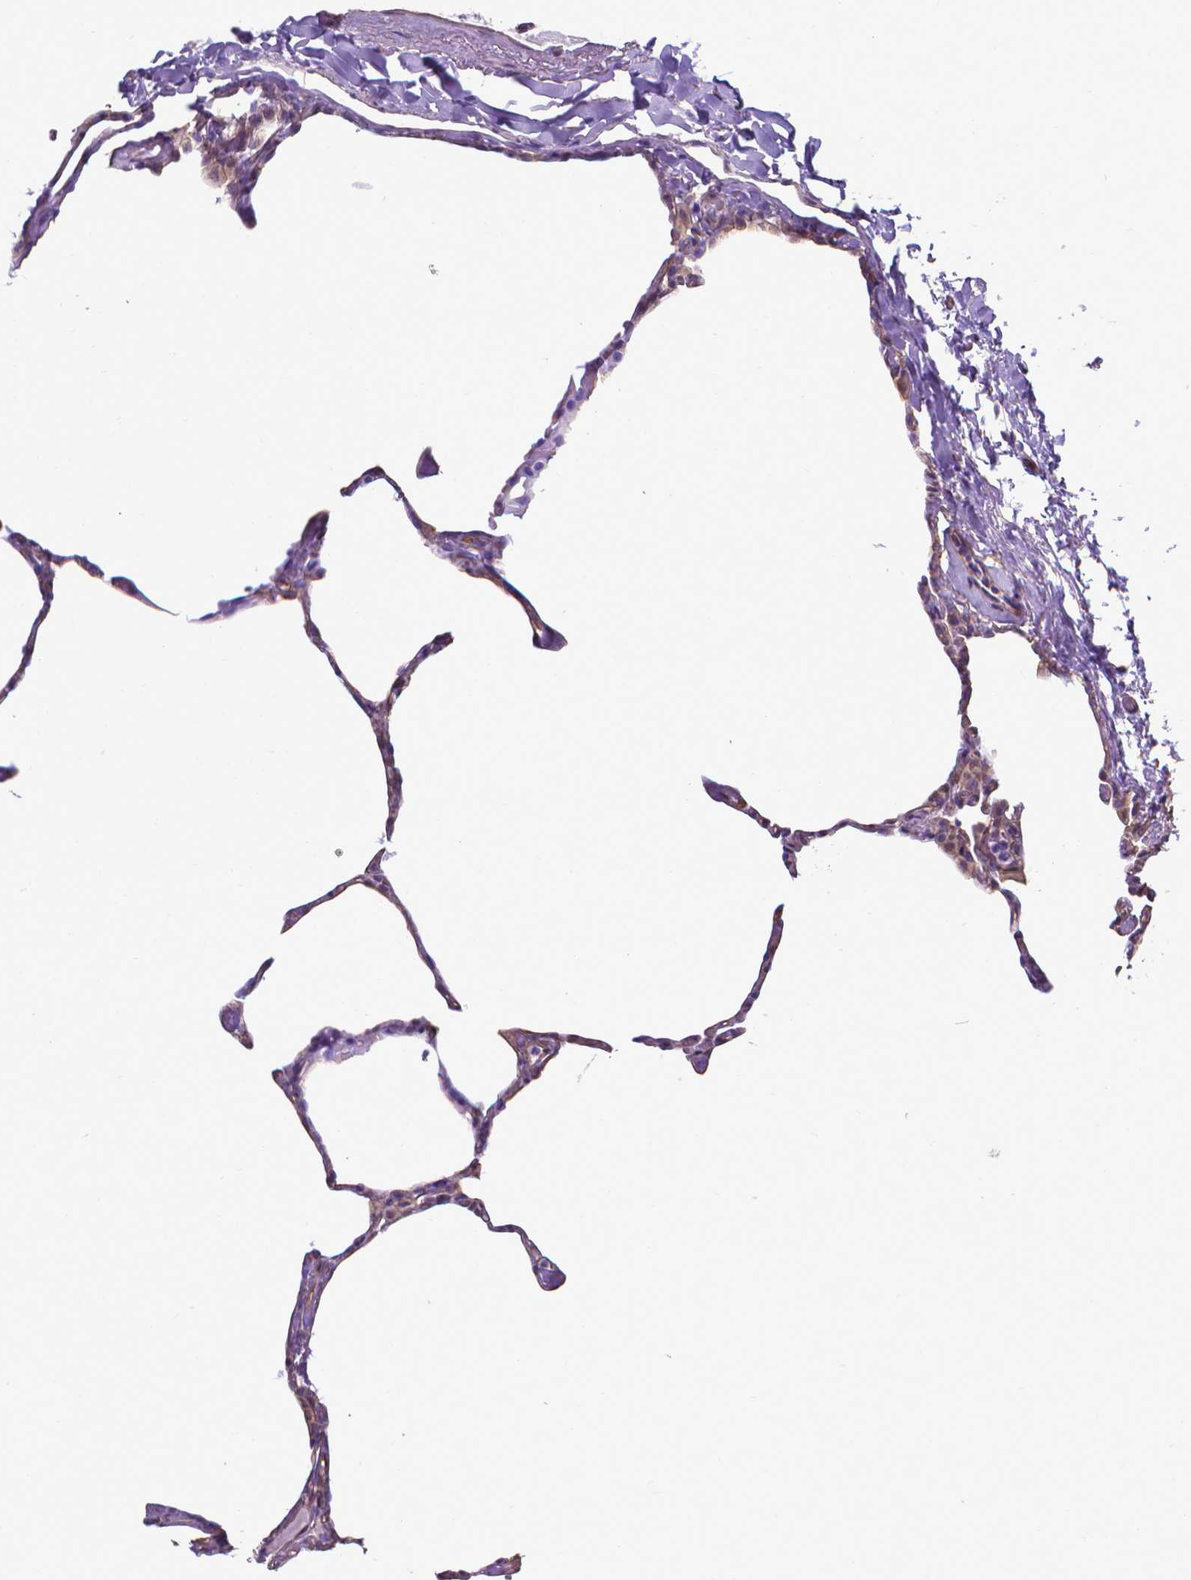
{"staining": {"intensity": "negative", "quantity": "none", "location": "none"}, "tissue": "lung", "cell_type": "Alveolar cells", "image_type": "normal", "snomed": [{"axis": "morphology", "description": "Normal tissue, NOS"}, {"axis": "topography", "description": "Lung"}], "caption": "Immunohistochemistry (IHC) histopathology image of normal human lung stained for a protein (brown), which reveals no expression in alveolar cells. (DAB IHC, high magnification).", "gene": "CLIC4", "patient": {"sex": "male", "age": 65}}